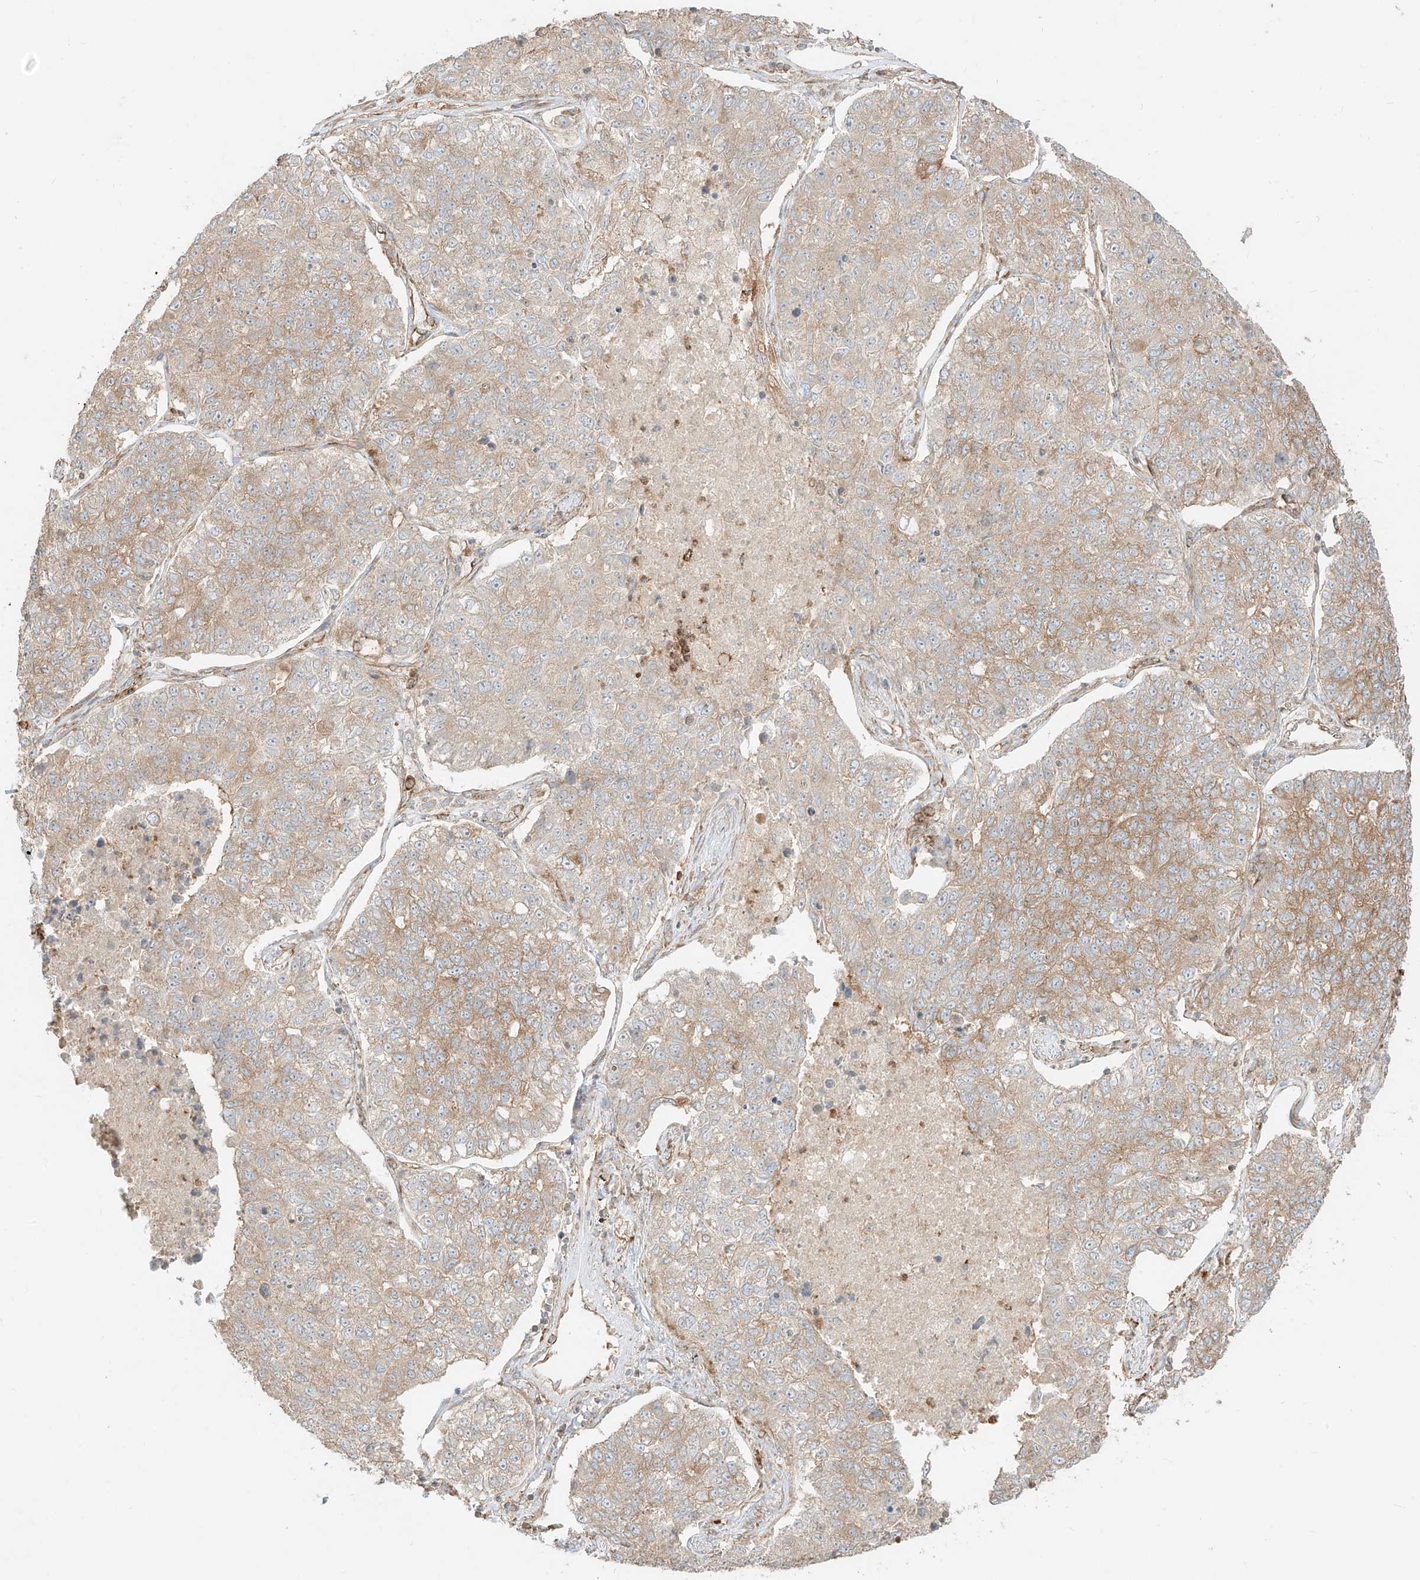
{"staining": {"intensity": "moderate", "quantity": "<25%", "location": "cytoplasmic/membranous"}, "tissue": "lung cancer", "cell_type": "Tumor cells", "image_type": "cancer", "snomed": [{"axis": "morphology", "description": "Adenocarcinoma, NOS"}, {"axis": "topography", "description": "Lung"}], "caption": "Lung adenocarcinoma tissue reveals moderate cytoplasmic/membranous expression in about <25% of tumor cells, visualized by immunohistochemistry.", "gene": "CCDC115", "patient": {"sex": "male", "age": 49}}